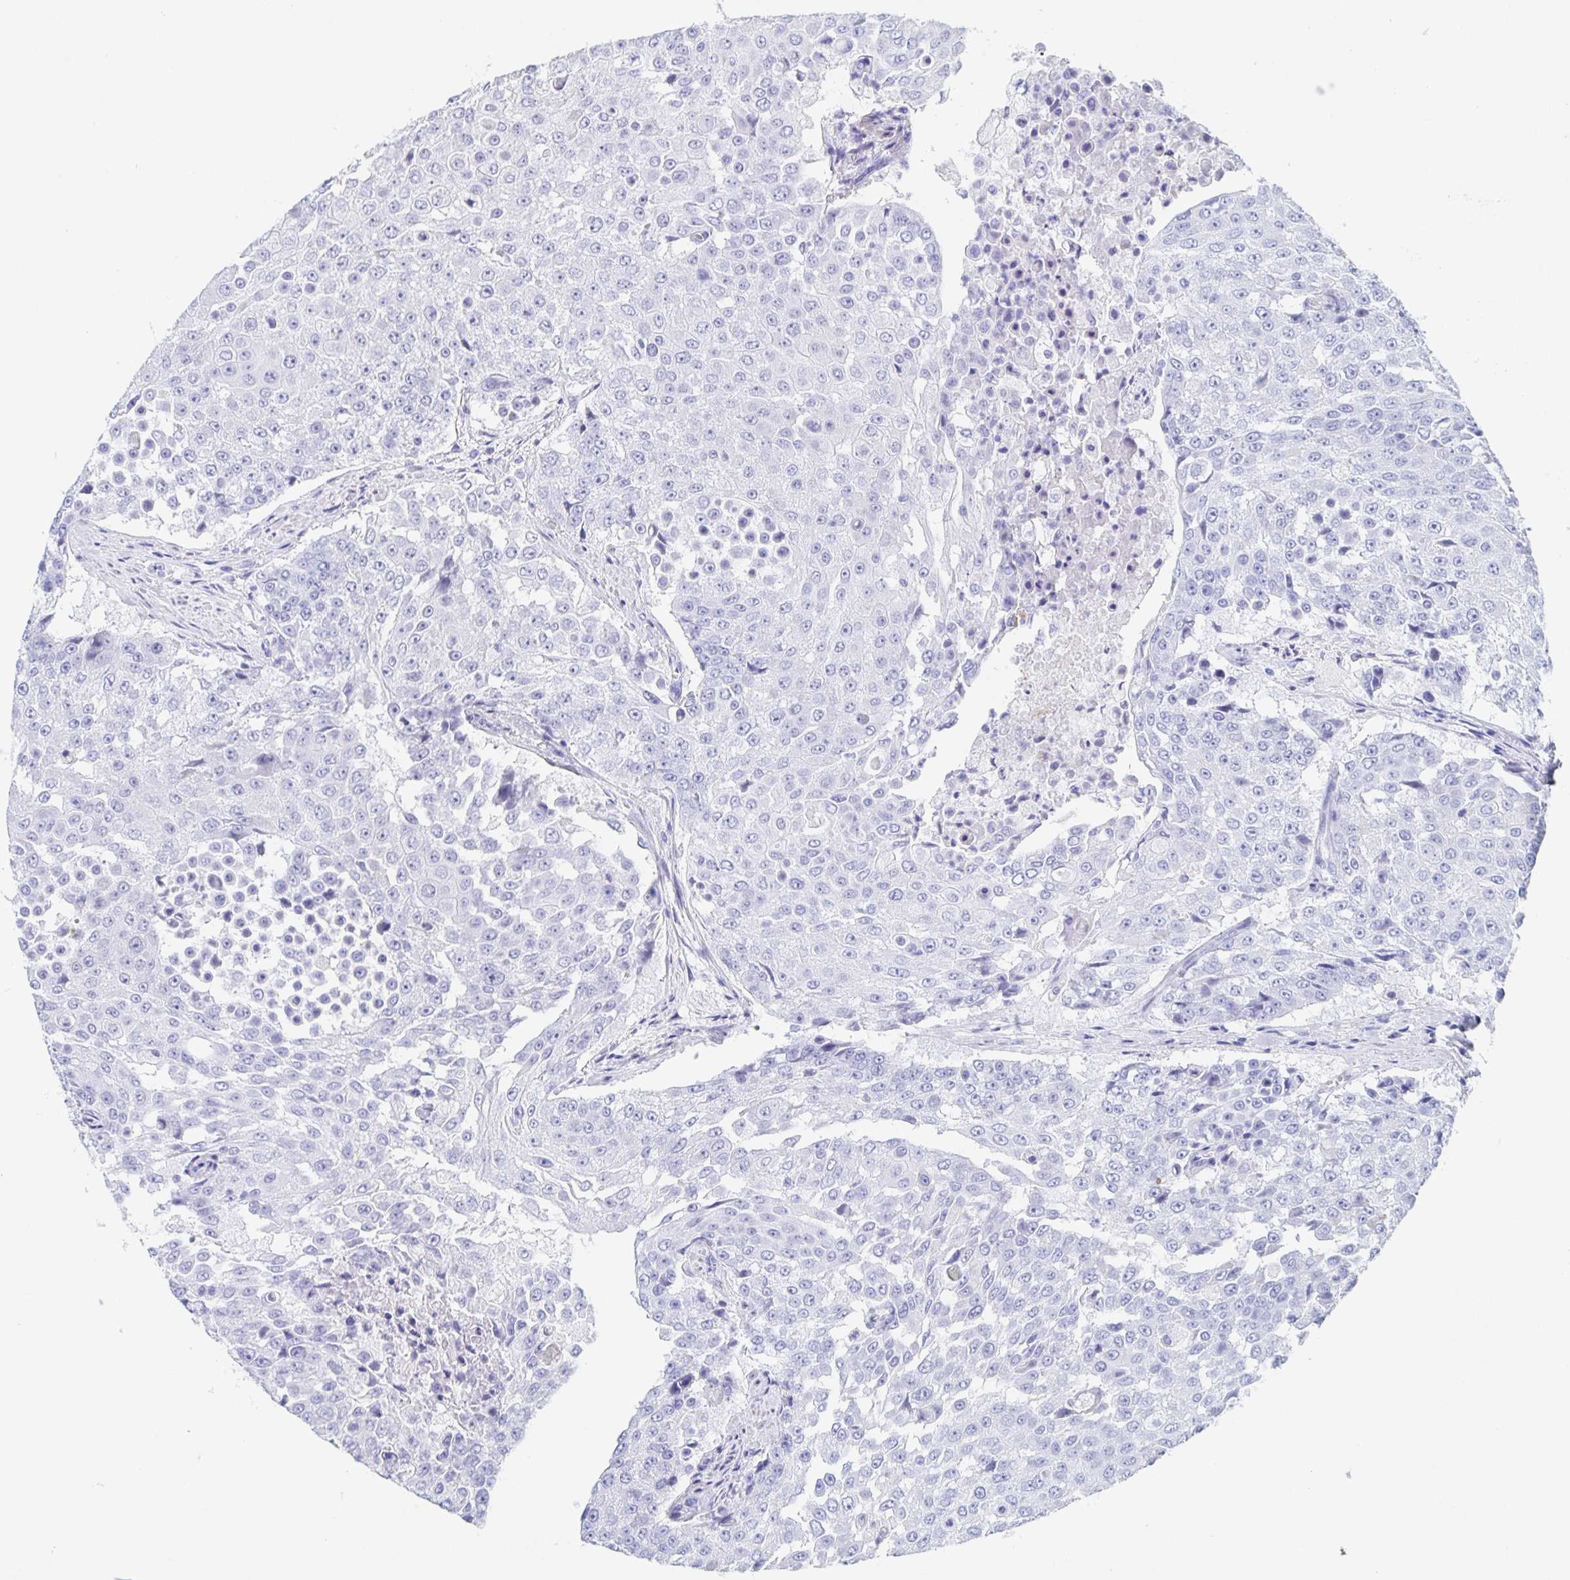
{"staining": {"intensity": "negative", "quantity": "none", "location": "none"}, "tissue": "urothelial cancer", "cell_type": "Tumor cells", "image_type": "cancer", "snomed": [{"axis": "morphology", "description": "Urothelial carcinoma, High grade"}, {"axis": "topography", "description": "Urinary bladder"}], "caption": "DAB immunohistochemical staining of urothelial carcinoma (high-grade) reveals no significant expression in tumor cells.", "gene": "DMBT1", "patient": {"sex": "female", "age": 63}}